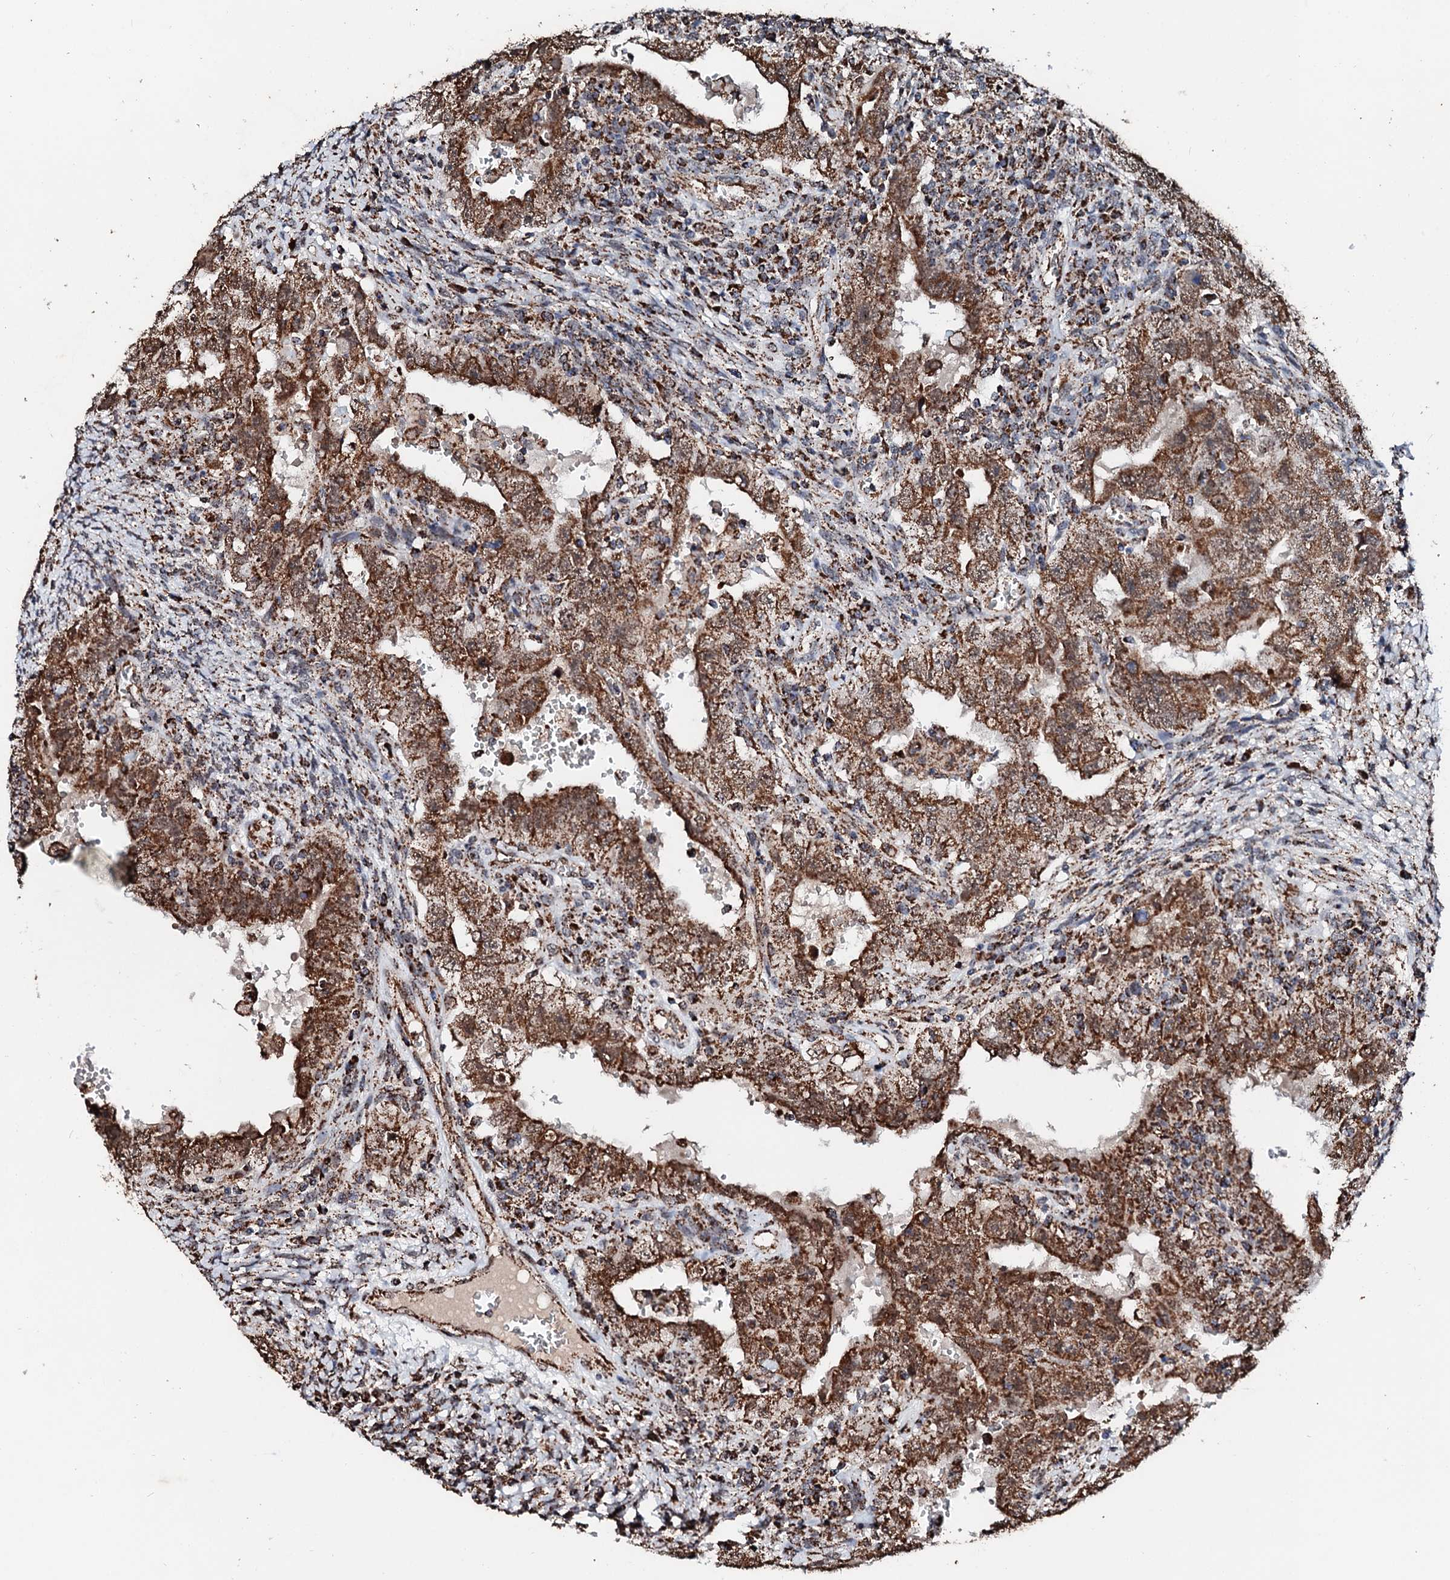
{"staining": {"intensity": "moderate", "quantity": ">75%", "location": "cytoplasmic/membranous"}, "tissue": "testis cancer", "cell_type": "Tumor cells", "image_type": "cancer", "snomed": [{"axis": "morphology", "description": "Carcinoma, Embryonal, NOS"}, {"axis": "topography", "description": "Testis"}], "caption": "High-power microscopy captured an immunohistochemistry (IHC) image of testis cancer (embryonal carcinoma), revealing moderate cytoplasmic/membranous positivity in about >75% of tumor cells.", "gene": "SECISBP2L", "patient": {"sex": "male", "age": 26}}